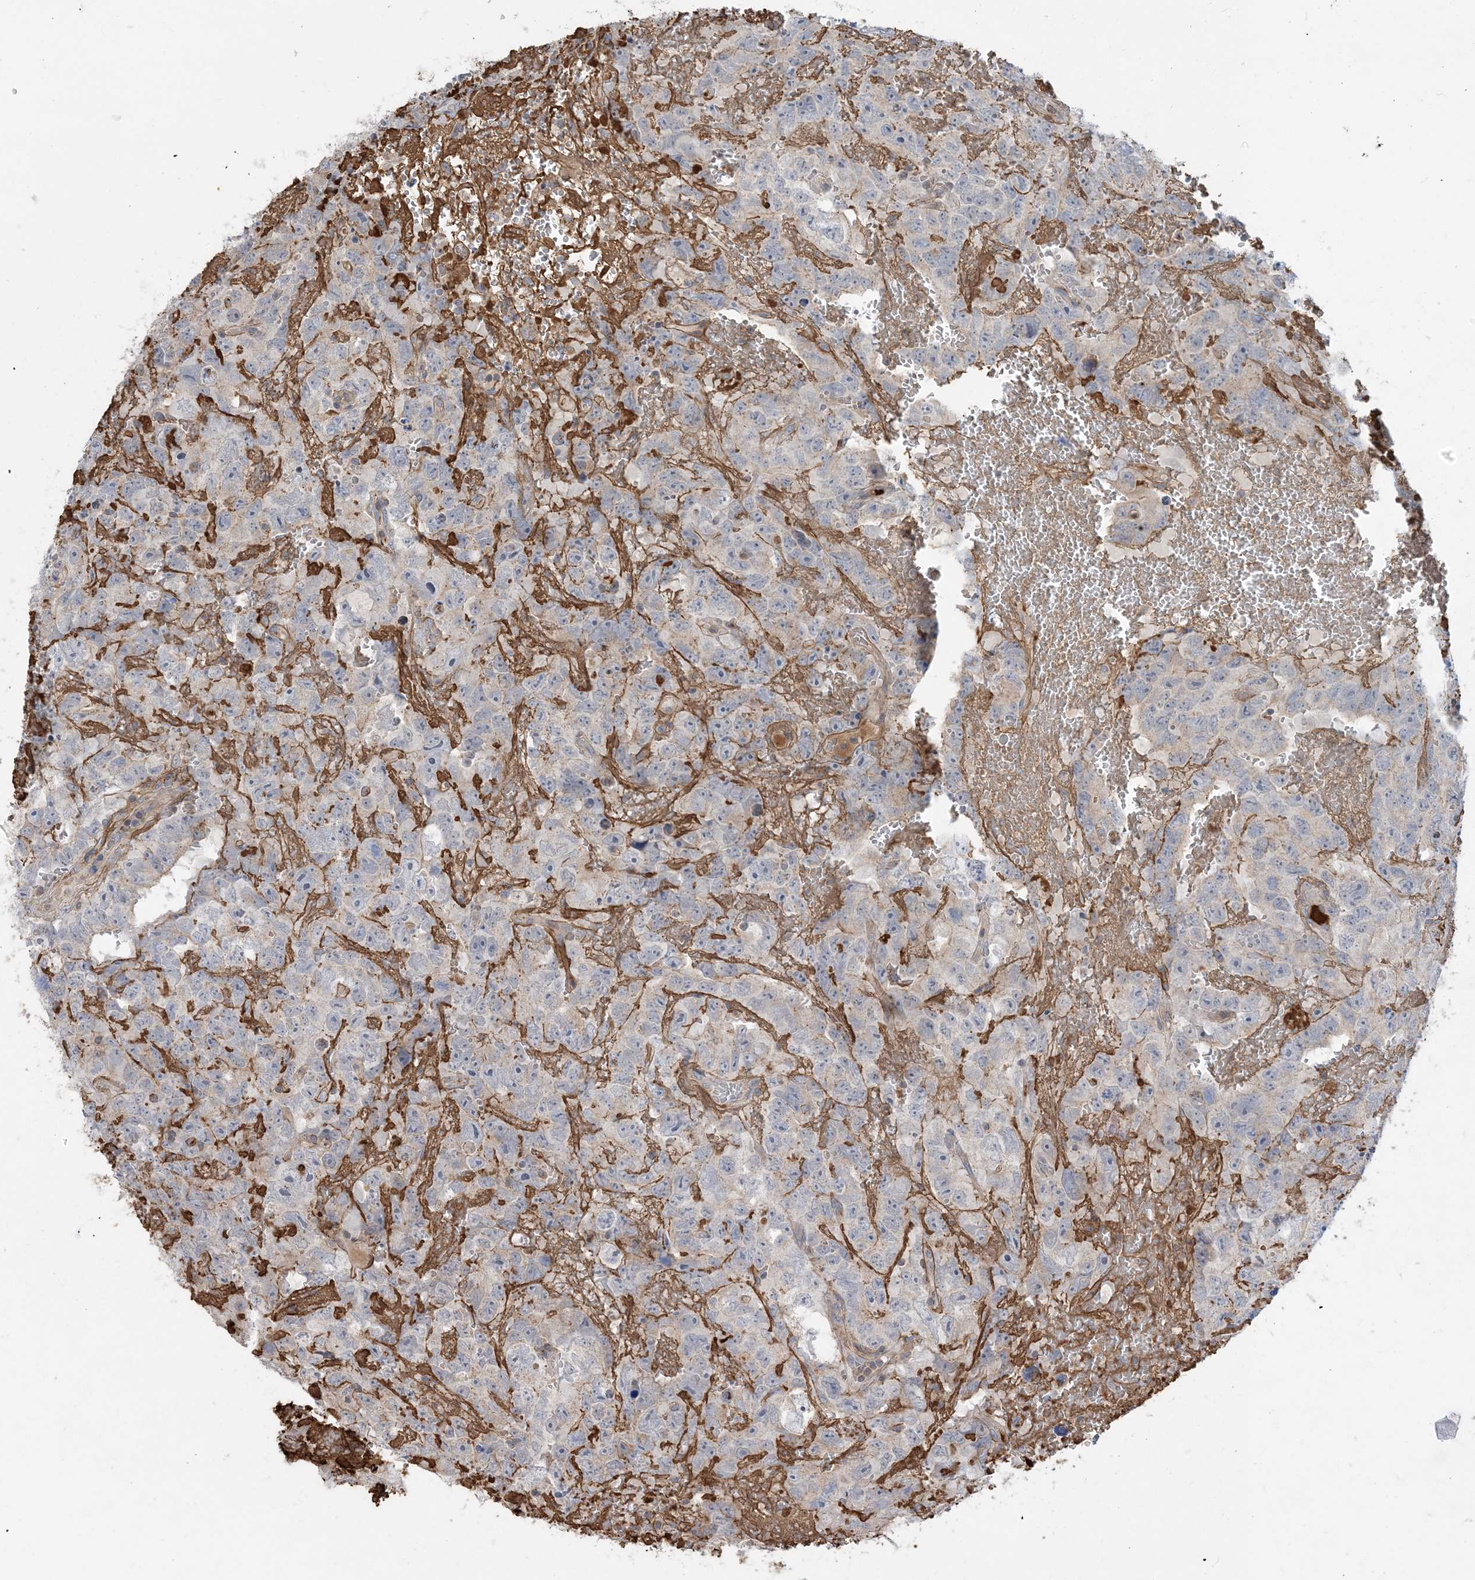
{"staining": {"intensity": "negative", "quantity": "none", "location": "none"}, "tissue": "testis cancer", "cell_type": "Tumor cells", "image_type": "cancer", "snomed": [{"axis": "morphology", "description": "Carcinoma, Embryonal, NOS"}, {"axis": "topography", "description": "Testis"}], "caption": "DAB (3,3'-diaminobenzidine) immunohistochemical staining of human embryonal carcinoma (testis) exhibits no significant expression in tumor cells.", "gene": "ECHDC1", "patient": {"sex": "male", "age": 45}}